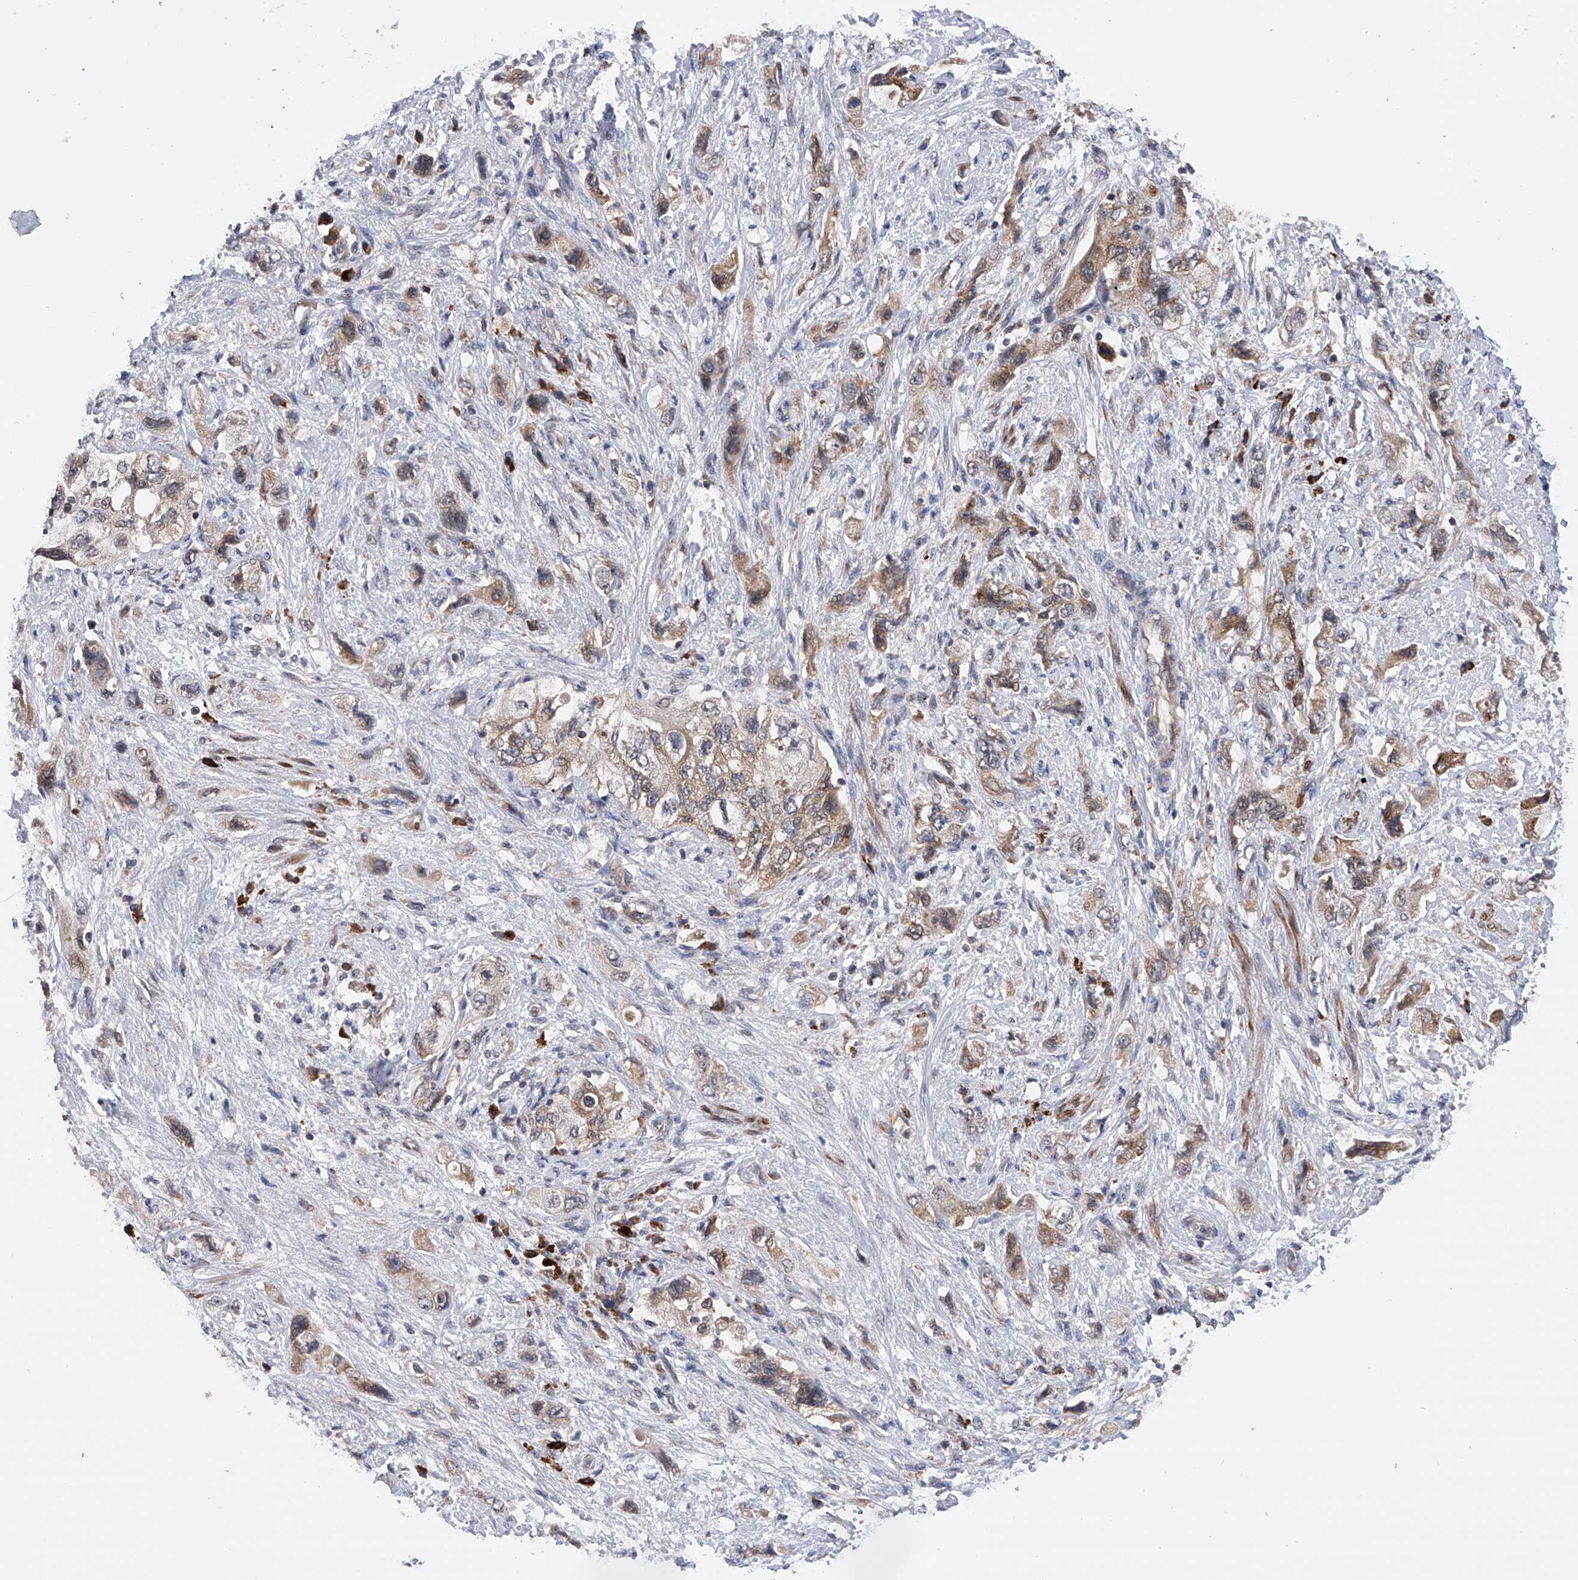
{"staining": {"intensity": "moderate", "quantity": ">75%", "location": "cytoplasmic/membranous"}, "tissue": "pancreatic cancer", "cell_type": "Tumor cells", "image_type": "cancer", "snomed": [{"axis": "morphology", "description": "Adenocarcinoma, NOS"}, {"axis": "topography", "description": "Pancreas"}], "caption": "An image showing moderate cytoplasmic/membranous positivity in about >75% of tumor cells in pancreatic cancer, as visualized by brown immunohistochemical staining.", "gene": "SPOCK1", "patient": {"sex": "female", "age": 73}}